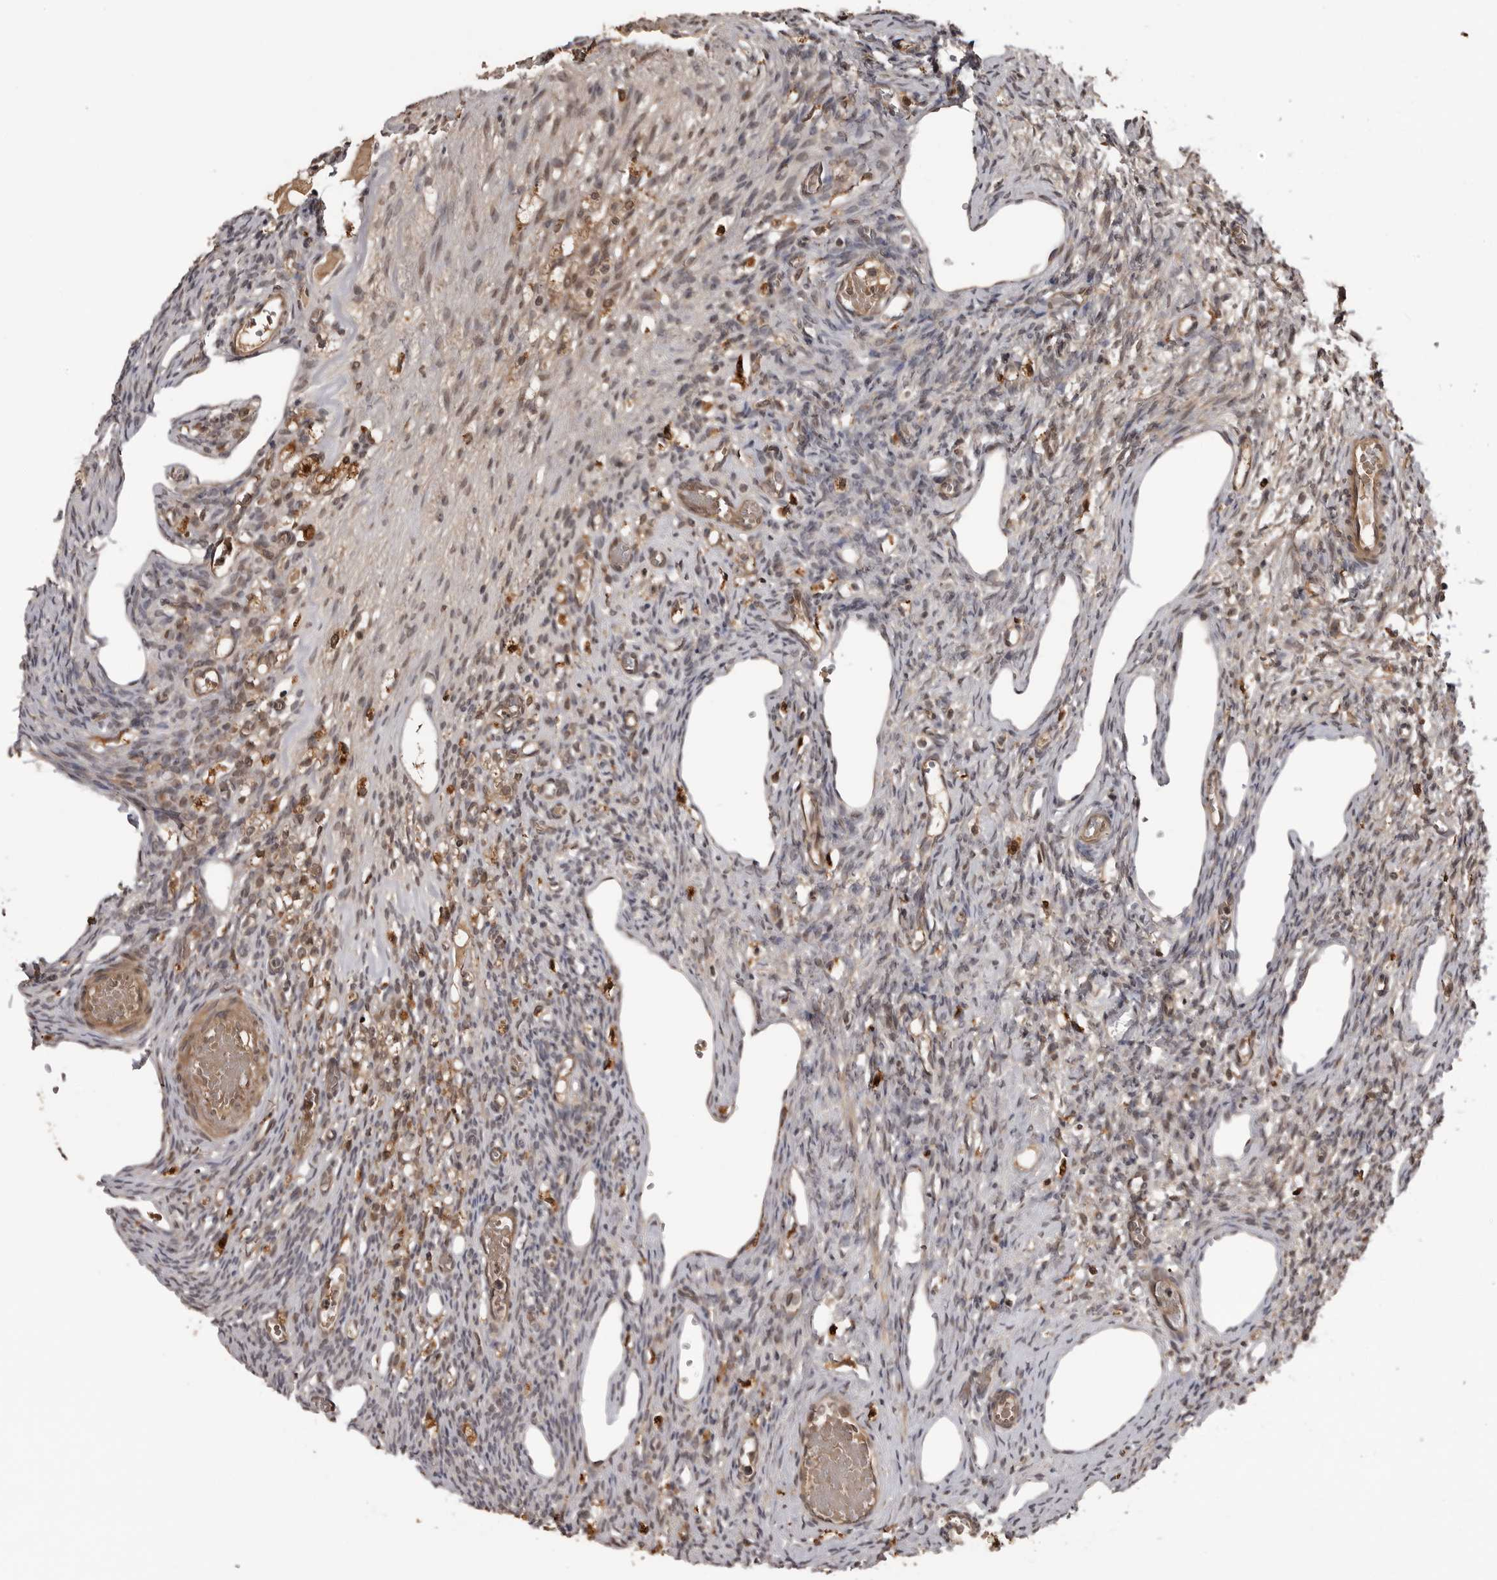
{"staining": {"intensity": "weak", "quantity": ">75%", "location": "cytoplasmic/membranous,nuclear"}, "tissue": "ovary", "cell_type": "Follicle cells", "image_type": "normal", "snomed": [{"axis": "morphology", "description": "Normal tissue, NOS"}, {"axis": "topography", "description": "Ovary"}], "caption": "Weak cytoplasmic/membranous,nuclear protein staining is seen in about >75% of follicle cells in ovary.", "gene": "AKAP7", "patient": {"sex": "female", "age": 33}}